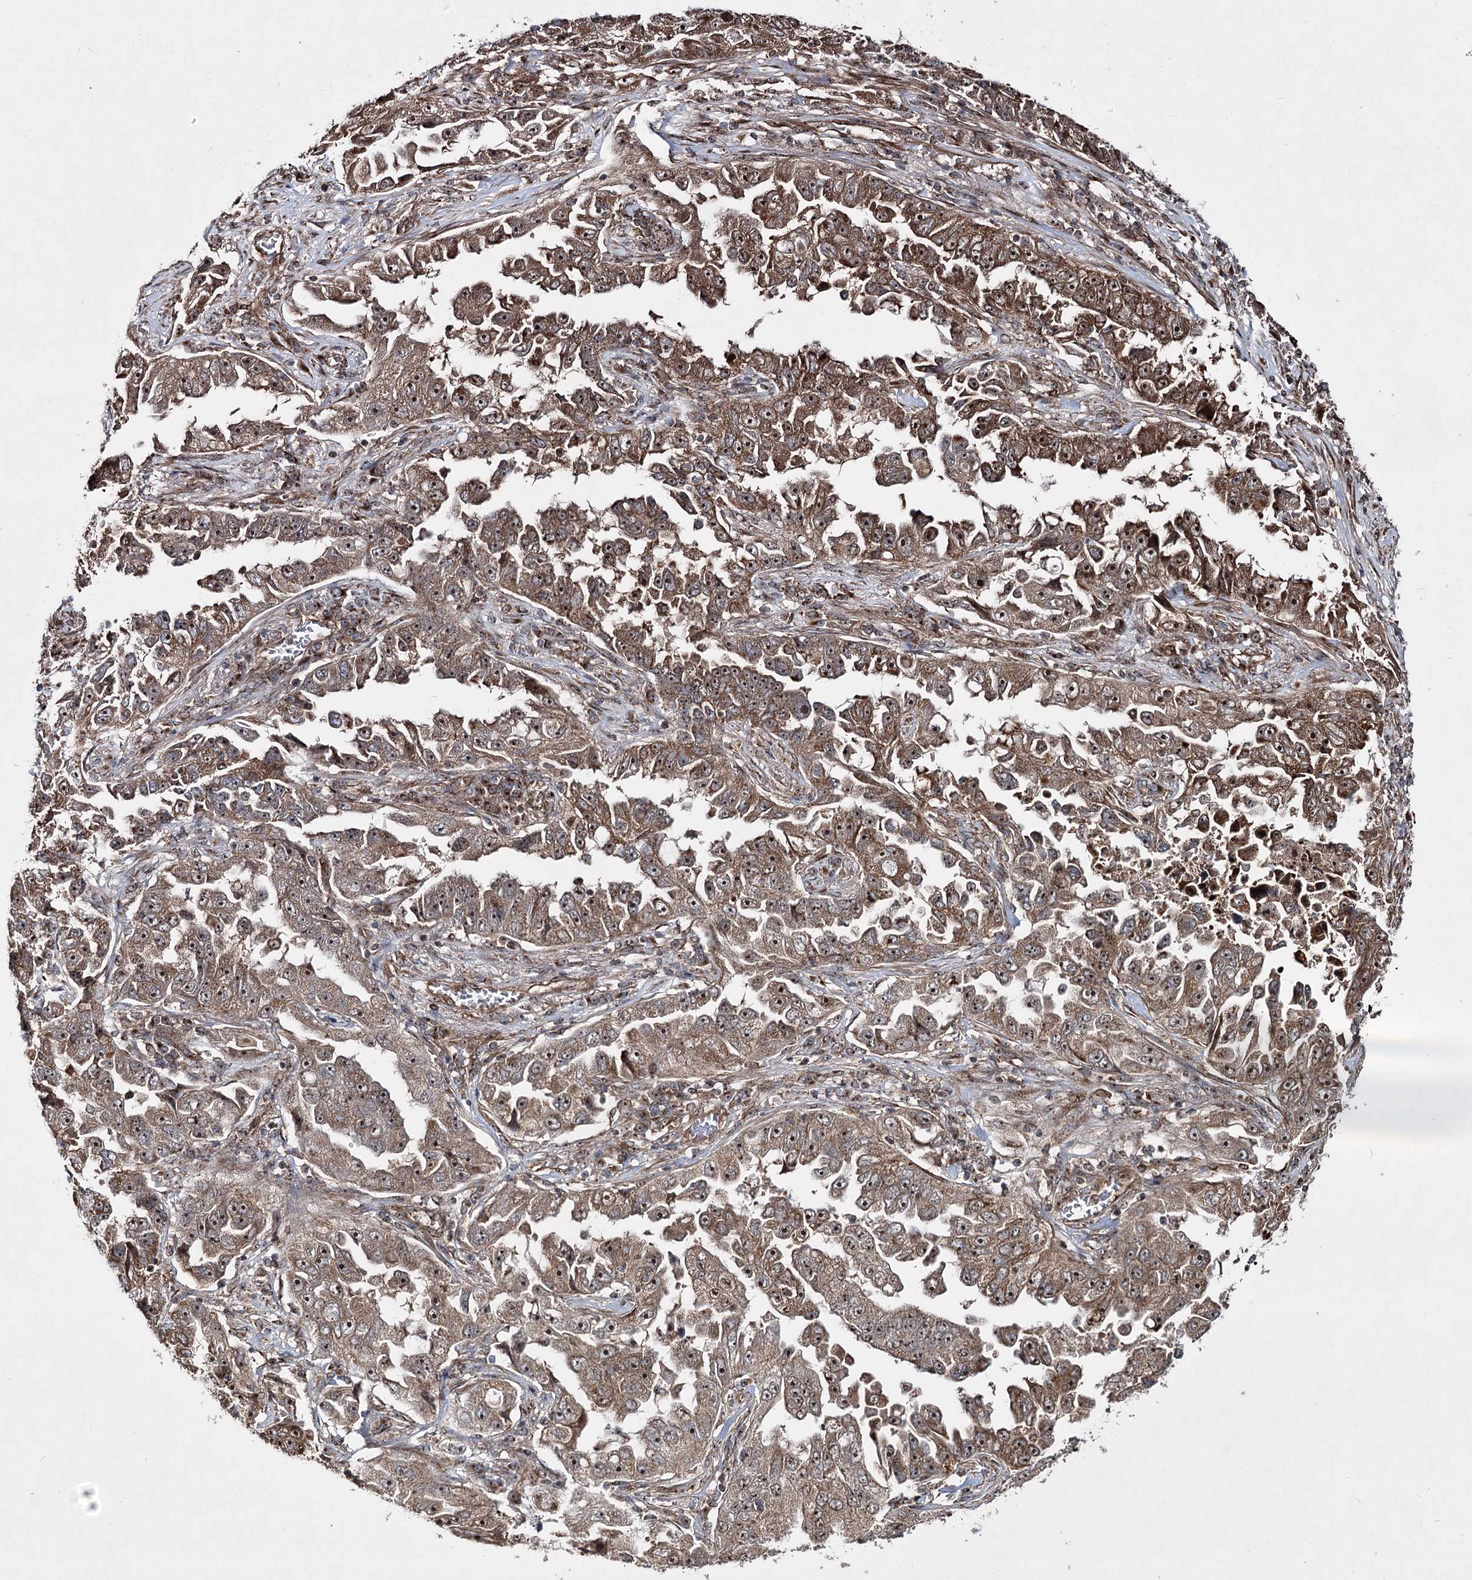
{"staining": {"intensity": "moderate", "quantity": ">75%", "location": "cytoplasmic/membranous,nuclear"}, "tissue": "lung cancer", "cell_type": "Tumor cells", "image_type": "cancer", "snomed": [{"axis": "morphology", "description": "Adenocarcinoma, NOS"}, {"axis": "topography", "description": "Lung"}], "caption": "A brown stain highlights moderate cytoplasmic/membranous and nuclear positivity of a protein in lung cancer tumor cells.", "gene": "SERINC5", "patient": {"sex": "female", "age": 51}}